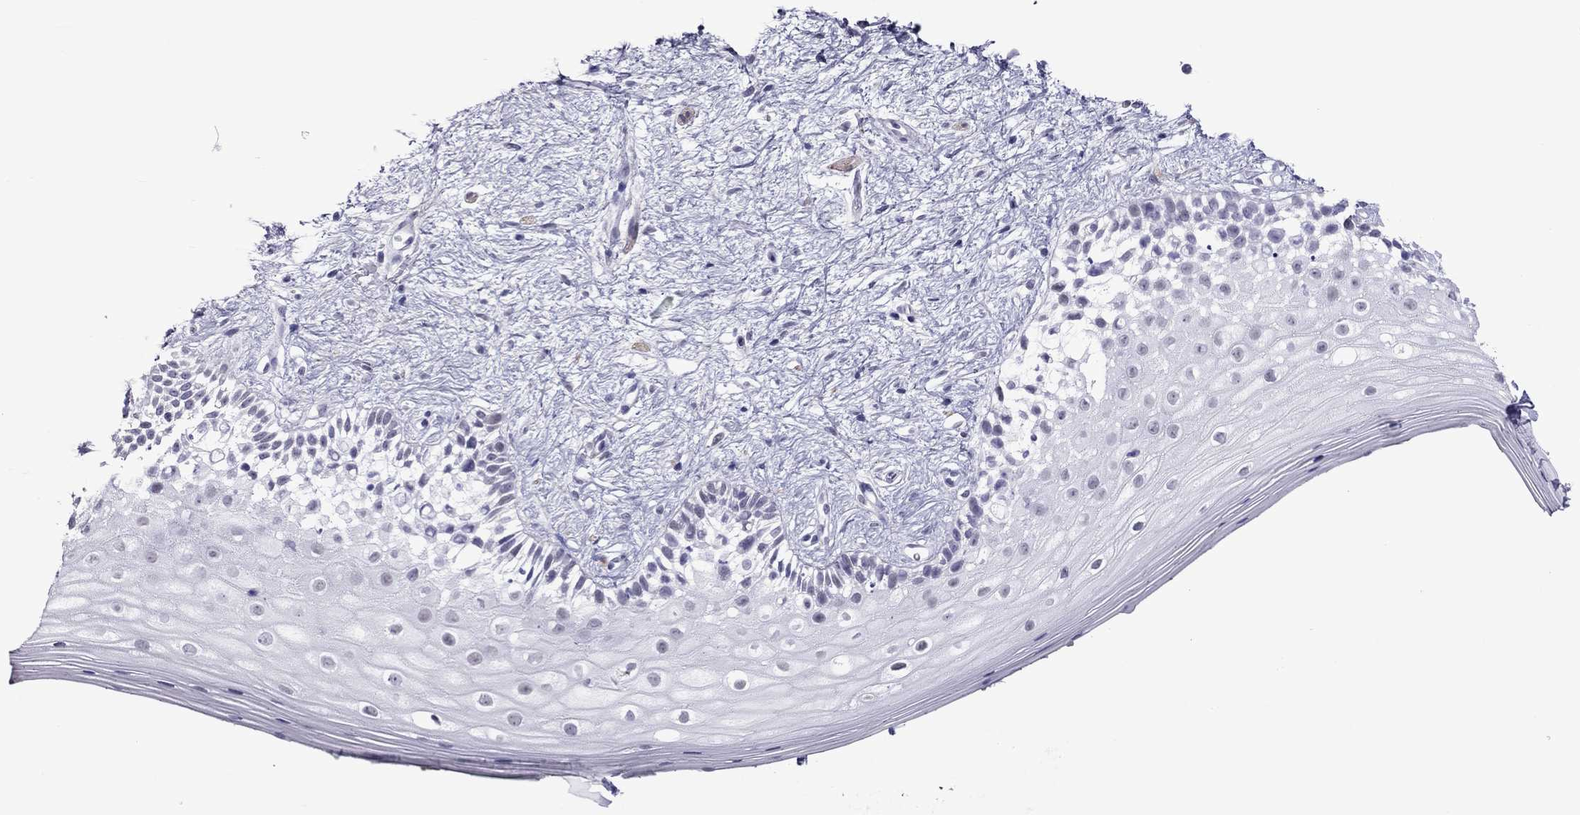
{"staining": {"intensity": "negative", "quantity": "none", "location": "none"}, "tissue": "vagina", "cell_type": "Squamous epithelial cells", "image_type": "normal", "snomed": [{"axis": "morphology", "description": "Normal tissue, NOS"}, {"axis": "topography", "description": "Vagina"}], "caption": "Vagina stained for a protein using immunohistochemistry (IHC) shows no expression squamous epithelial cells.", "gene": "ZNF646", "patient": {"sex": "female", "age": 47}}